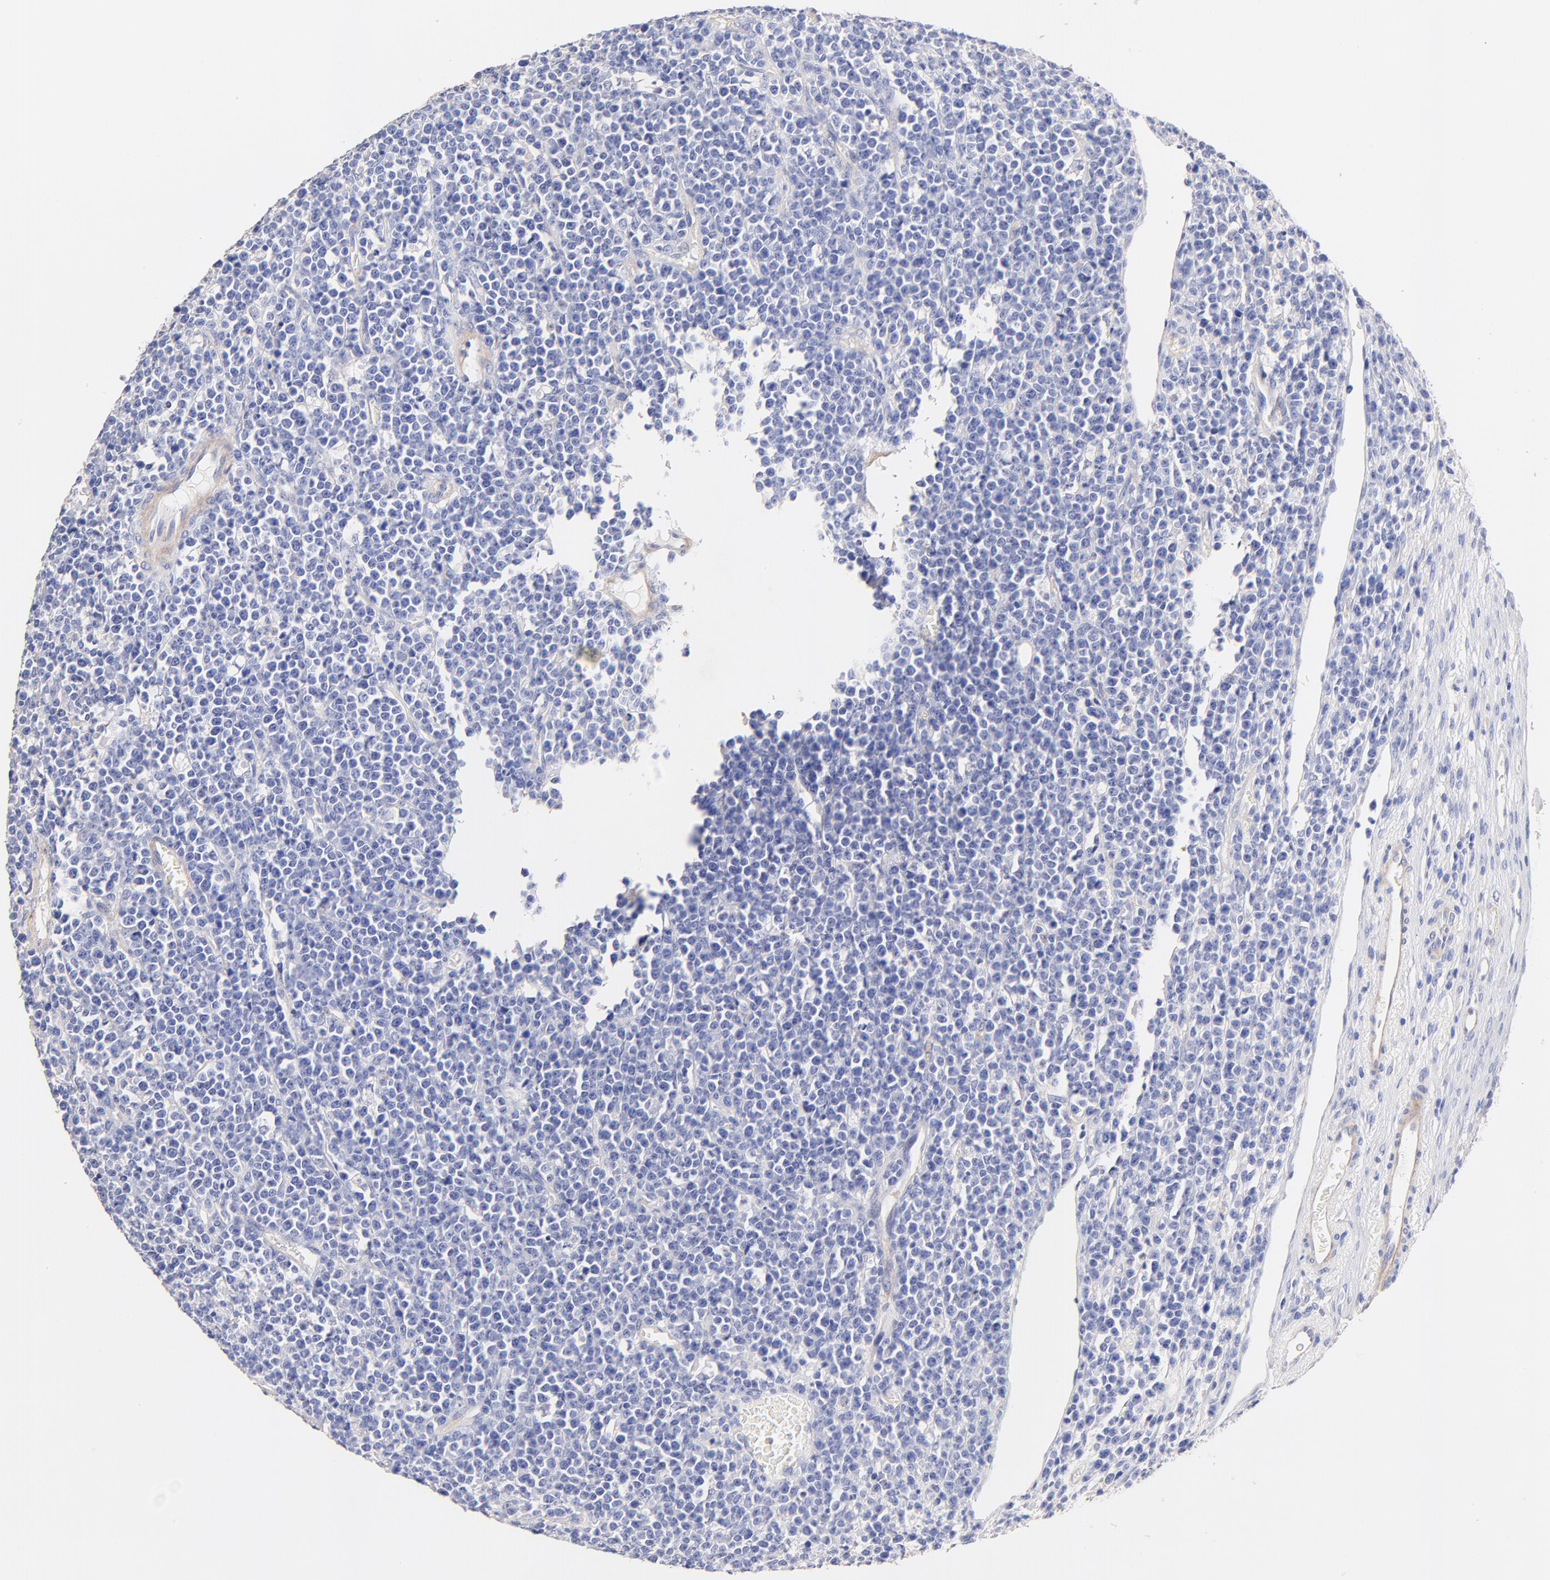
{"staining": {"intensity": "negative", "quantity": "none", "location": "none"}, "tissue": "lymphoma", "cell_type": "Tumor cells", "image_type": "cancer", "snomed": [{"axis": "morphology", "description": "Malignant lymphoma, non-Hodgkin's type, High grade"}, {"axis": "topography", "description": "Ovary"}], "caption": "Protein analysis of lymphoma reveals no significant staining in tumor cells. (DAB IHC, high magnification).", "gene": "ACTRT1", "patient": {"sex": "female", "age": 56}}